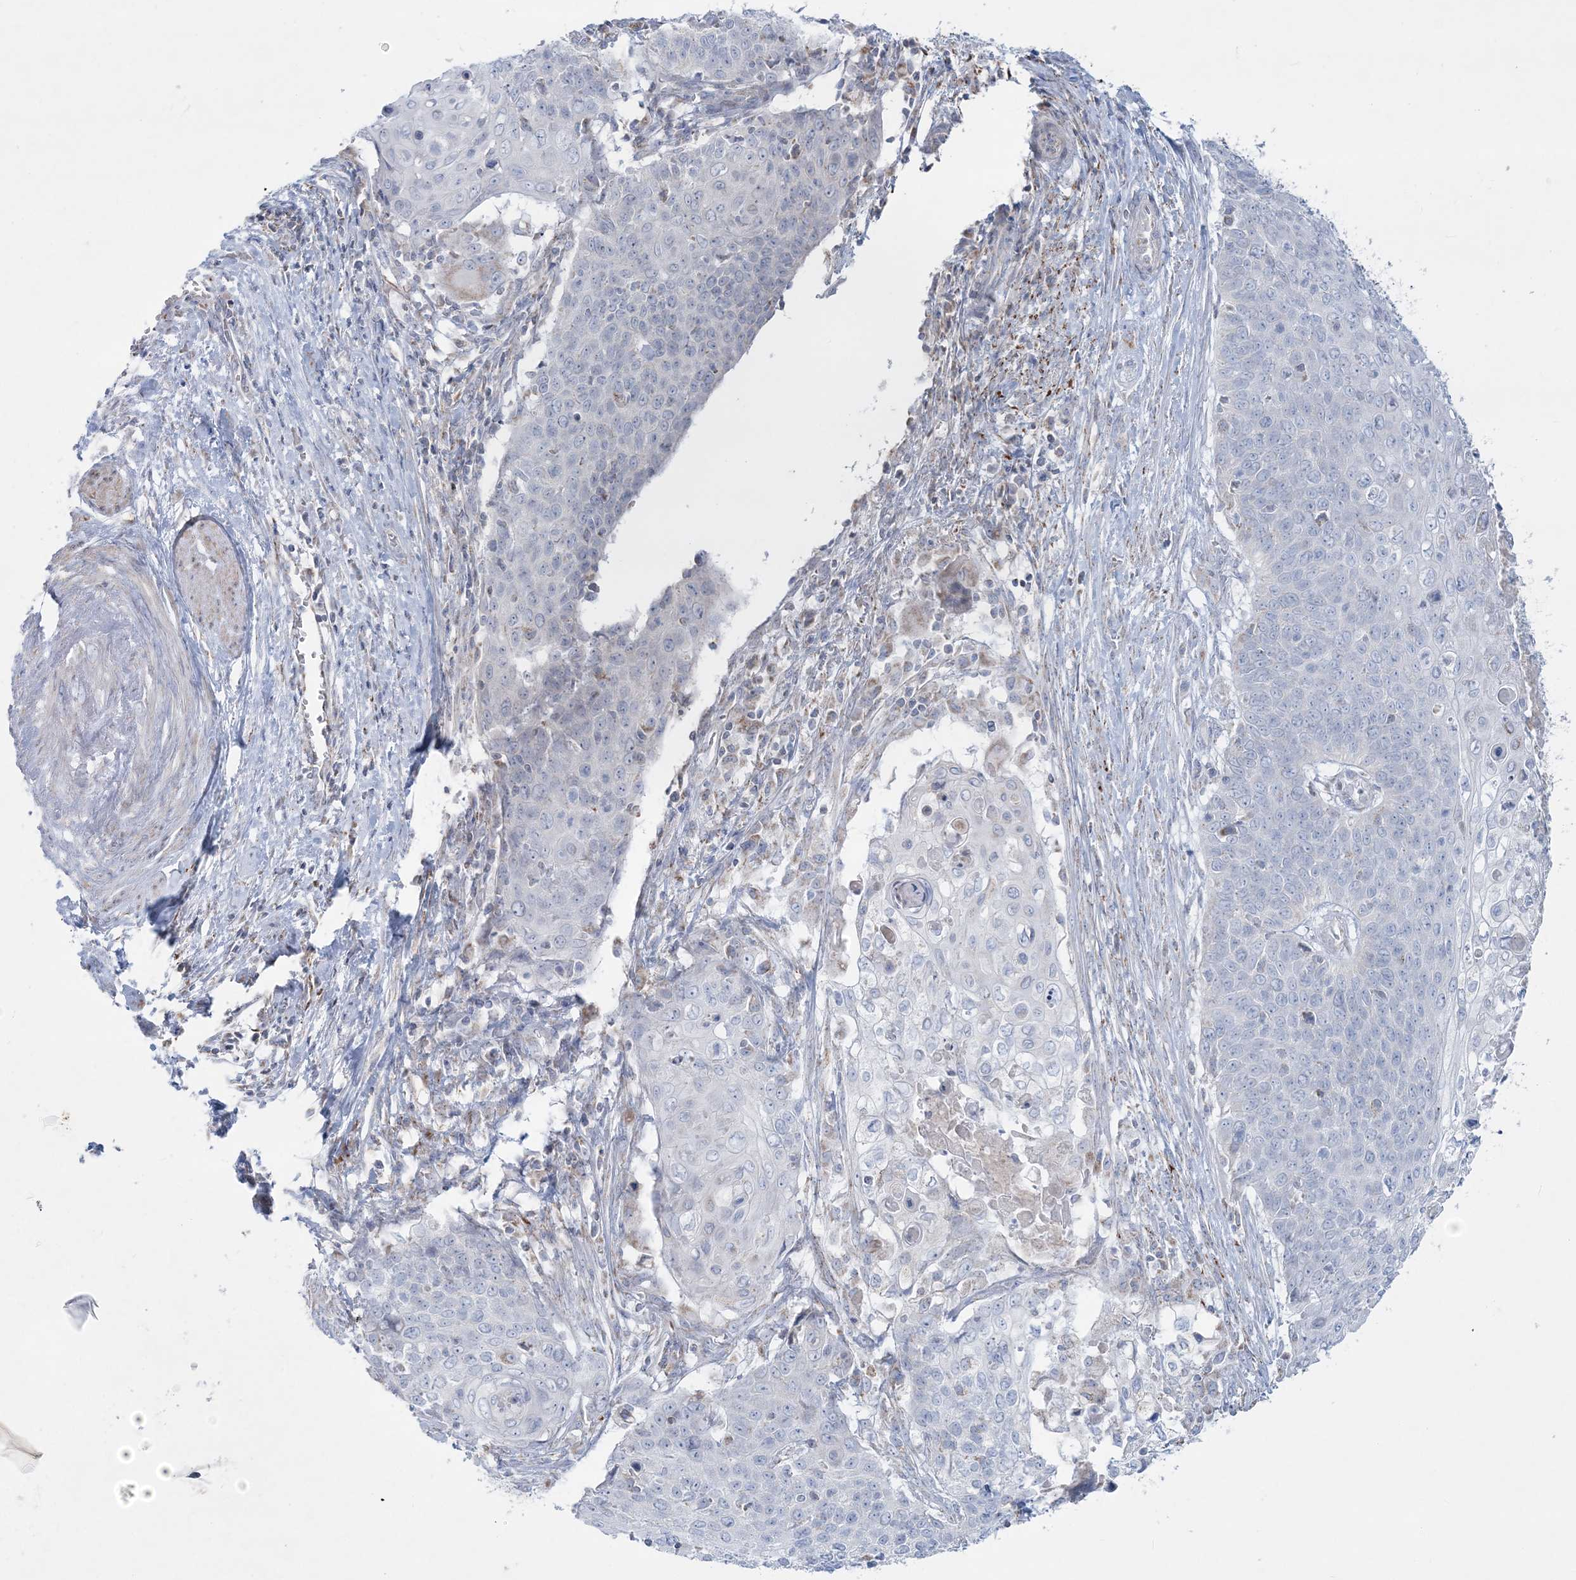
{"staining": {"intensity": "negative", "quantity": "none", "location": "none"}, "tissue": "cervical cancer", "cell_type": "Tumor cells", "image_type": "cancer", "snomed": [{"axis": "morphology", "description": "Squamous cell carcinoma, NOS"}, {"axis": "topography", "description": "Cervix"}], "caption": "Immunohistochemical staining of squamous cell carcinoma (cervical) displays no significant expression in tumor cells.", "gene": "TBC1D7", "patient": {"sex": "female", "age": 39}}